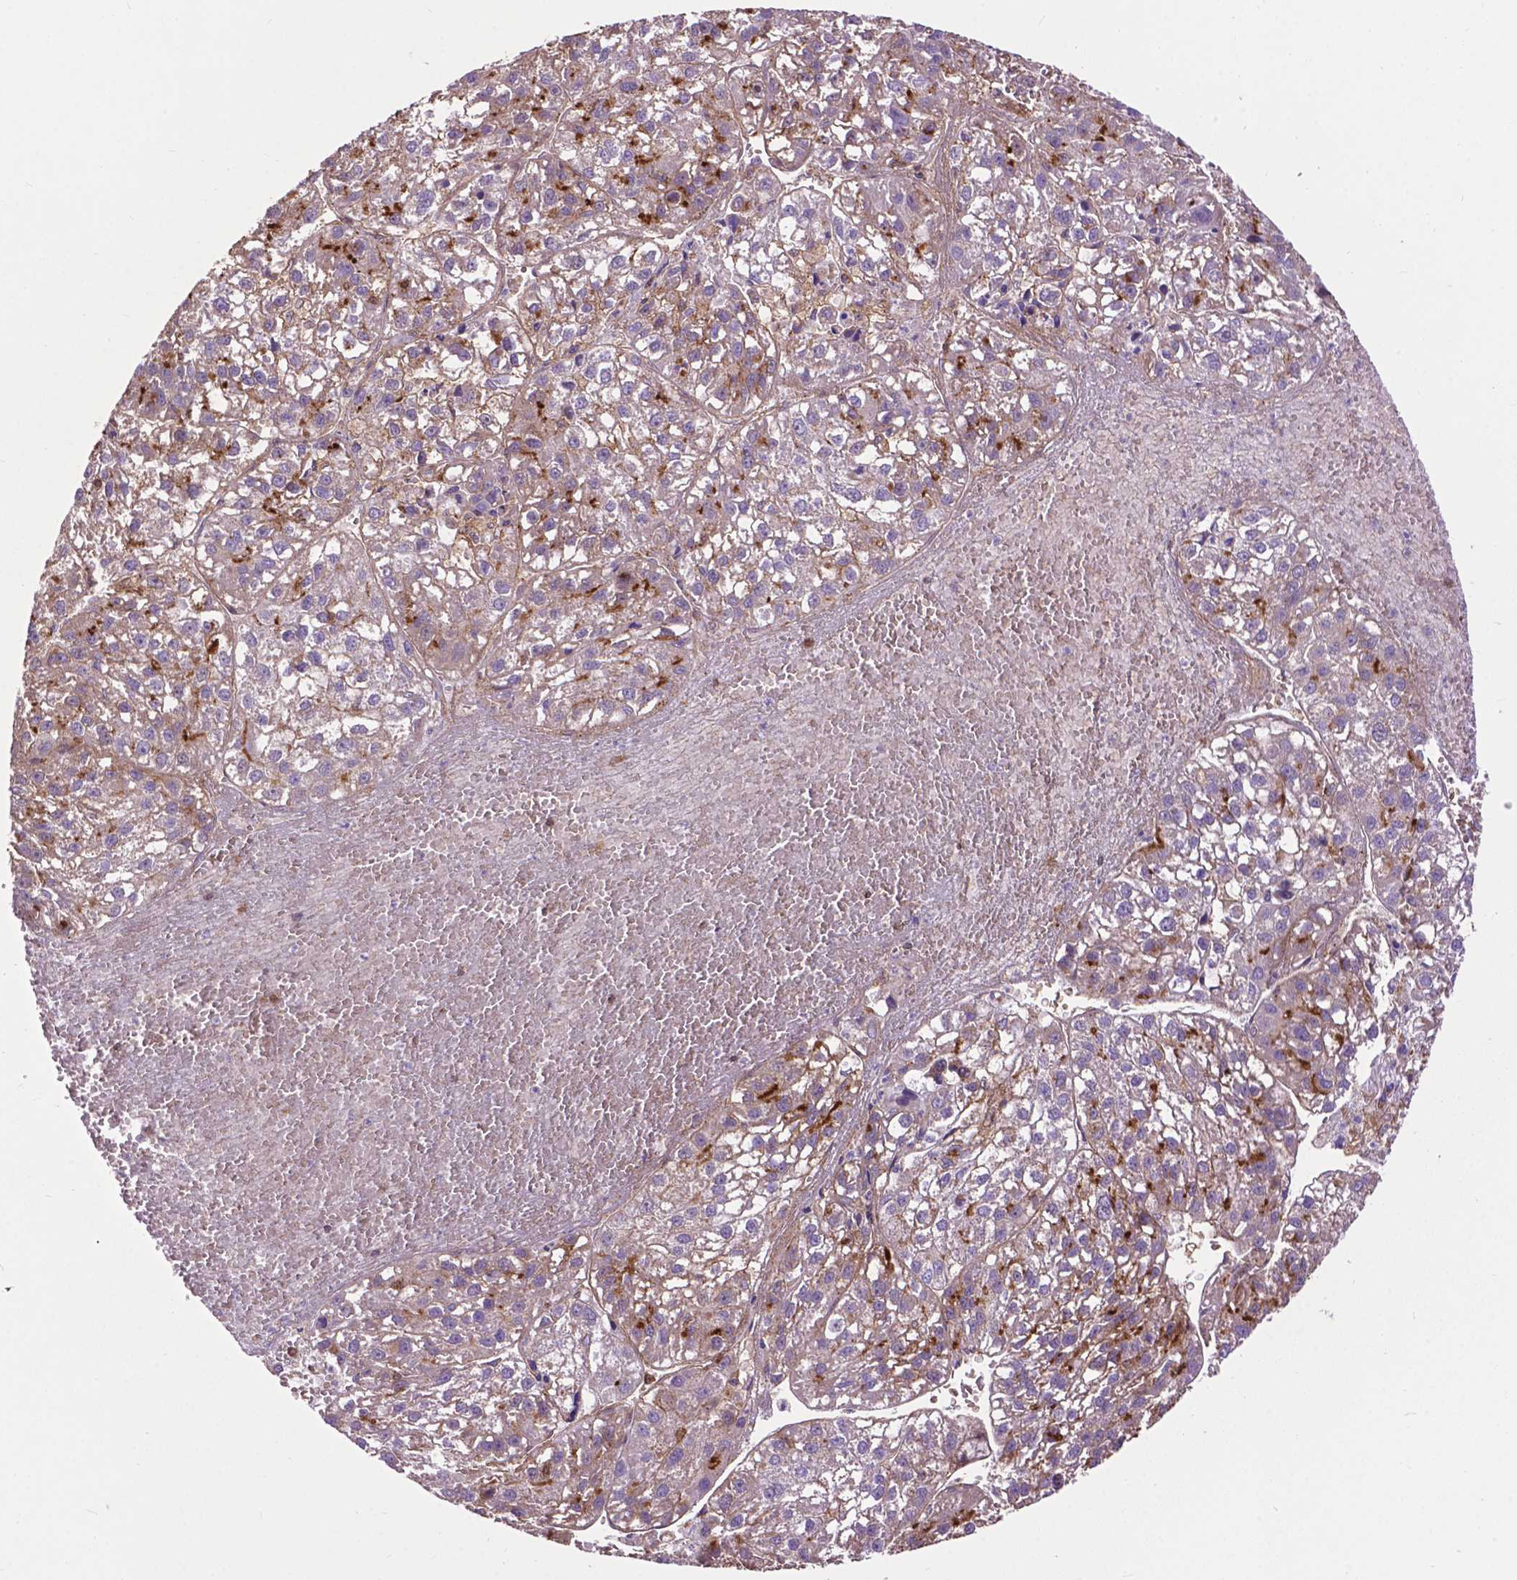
{"staining": {"intensity": "weak", "quantity": ">75%", "location": "cytoplasmic/membranous,nuclear"}, "tissue": "liver cancer", "cell_type": "Tumor cells", "image_type": "cancer", "snomed": [{"axis": "morphology", "description": "Carcinoma, Hepatocellular, NOS"}, {"axis": "topography", "description": "Liver"}], "caption": "Approximately >75% of tumor cells in liver cancer reveal weak cytoplasmic/membranous and nuclear protein expression as visualized by brown immunohistochemical staining.", "gene": "CHMP4A", "patient": {"sex": "female", "age": 70}}